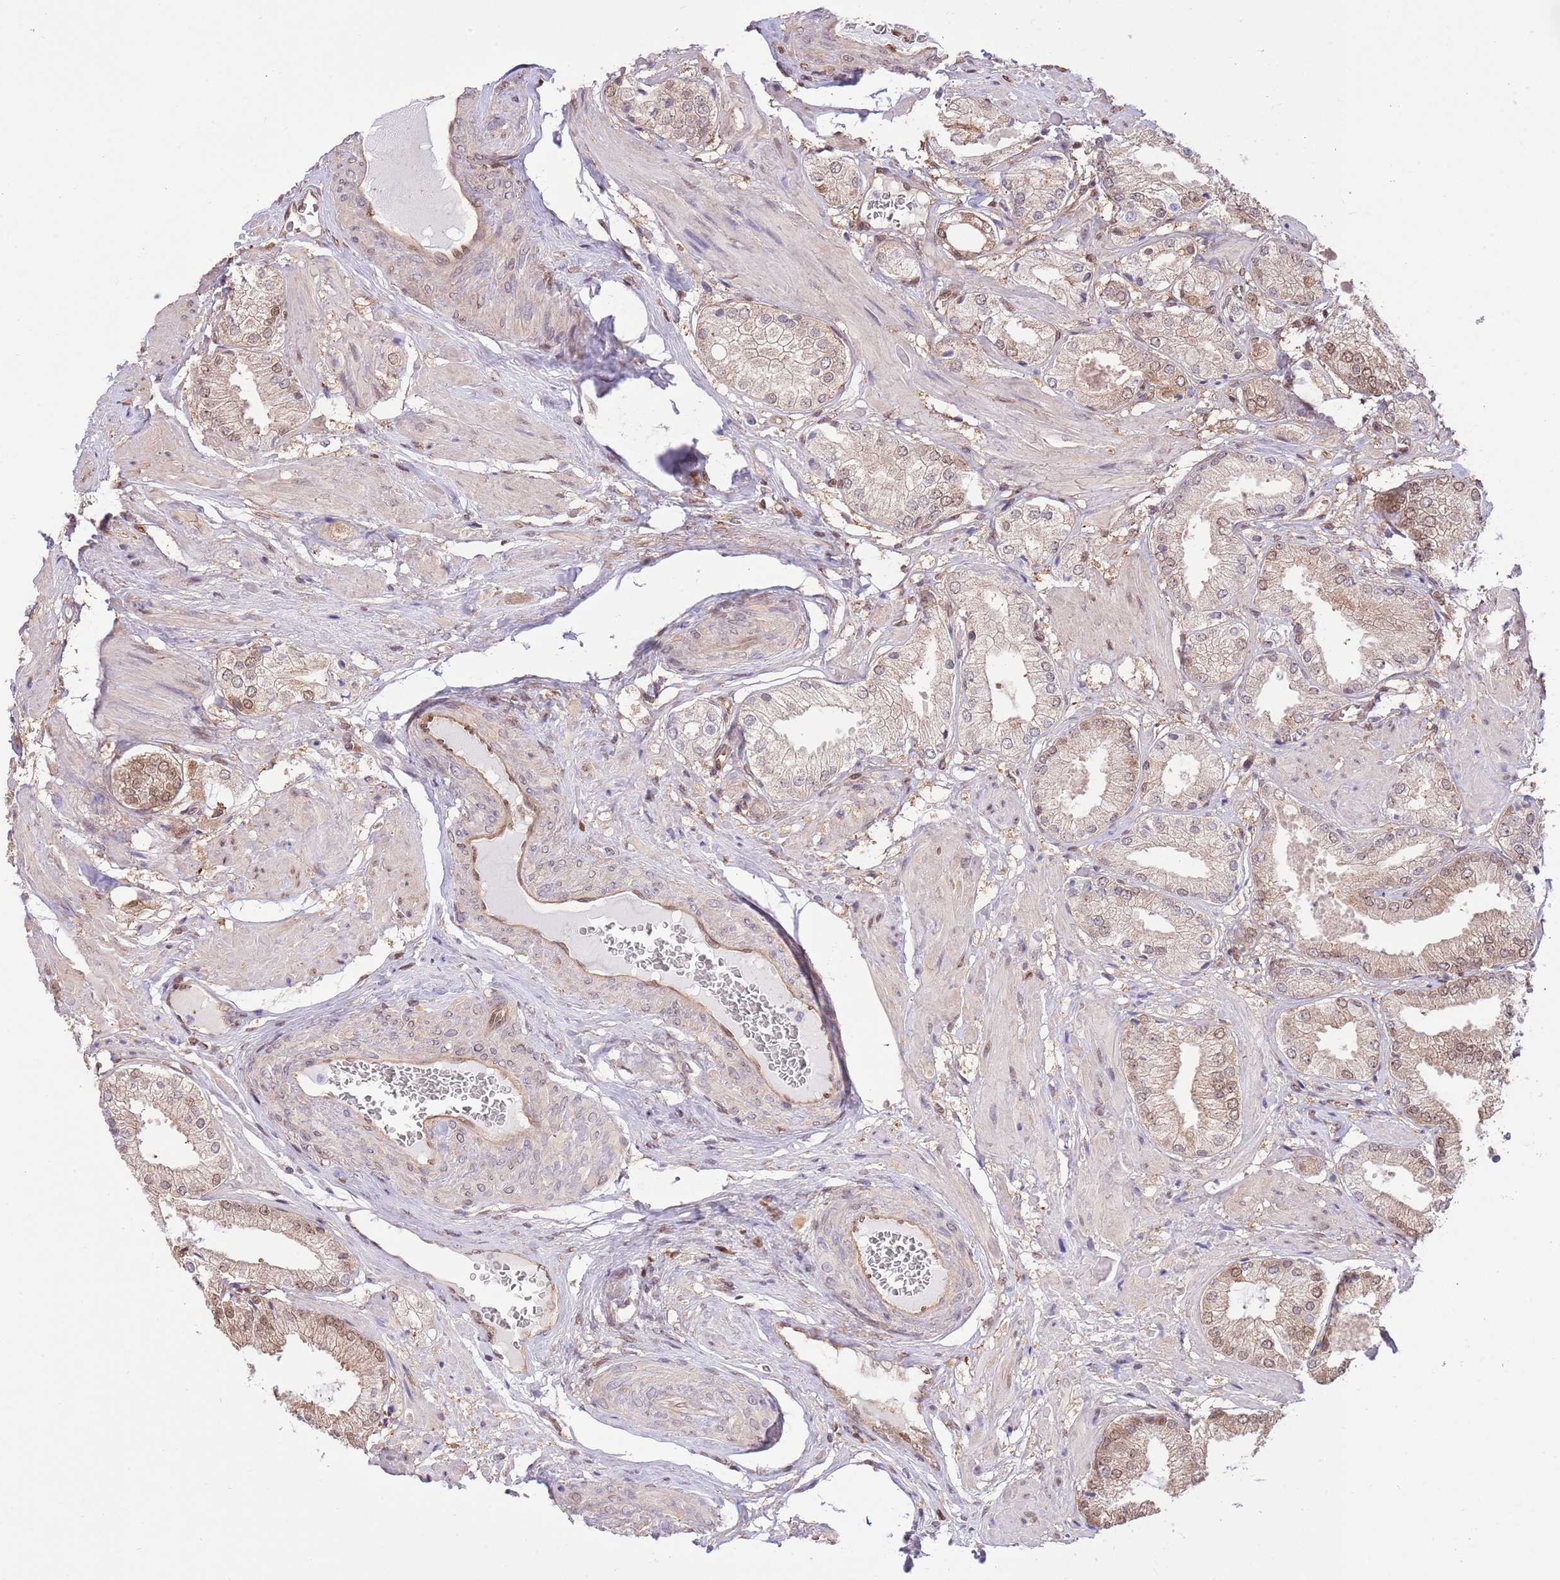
{"staining": {"intensity": "moderate", "quantity": "25%-75%", "location": "cytoplasmic/membranous,nuclear"}, "tissue": "prostate cancer", "cell_type": "Tumor cells", "image_type": "cancer", "snomed": [{"axis": "morphology", "description": "Adenocarcinoma, High grade"}, {"axis": "topography", "description": "Prostate and seminal vesicle, NOS"}], "caption": "Moderate cytoplasmic/membranous and nuclear expression is identified in about 25%-75% of tumor cells in prostate adenocarcinoma (high-grade).", "gene": "NSFL1C", "patient": {"sex": "male", "age": 64}}